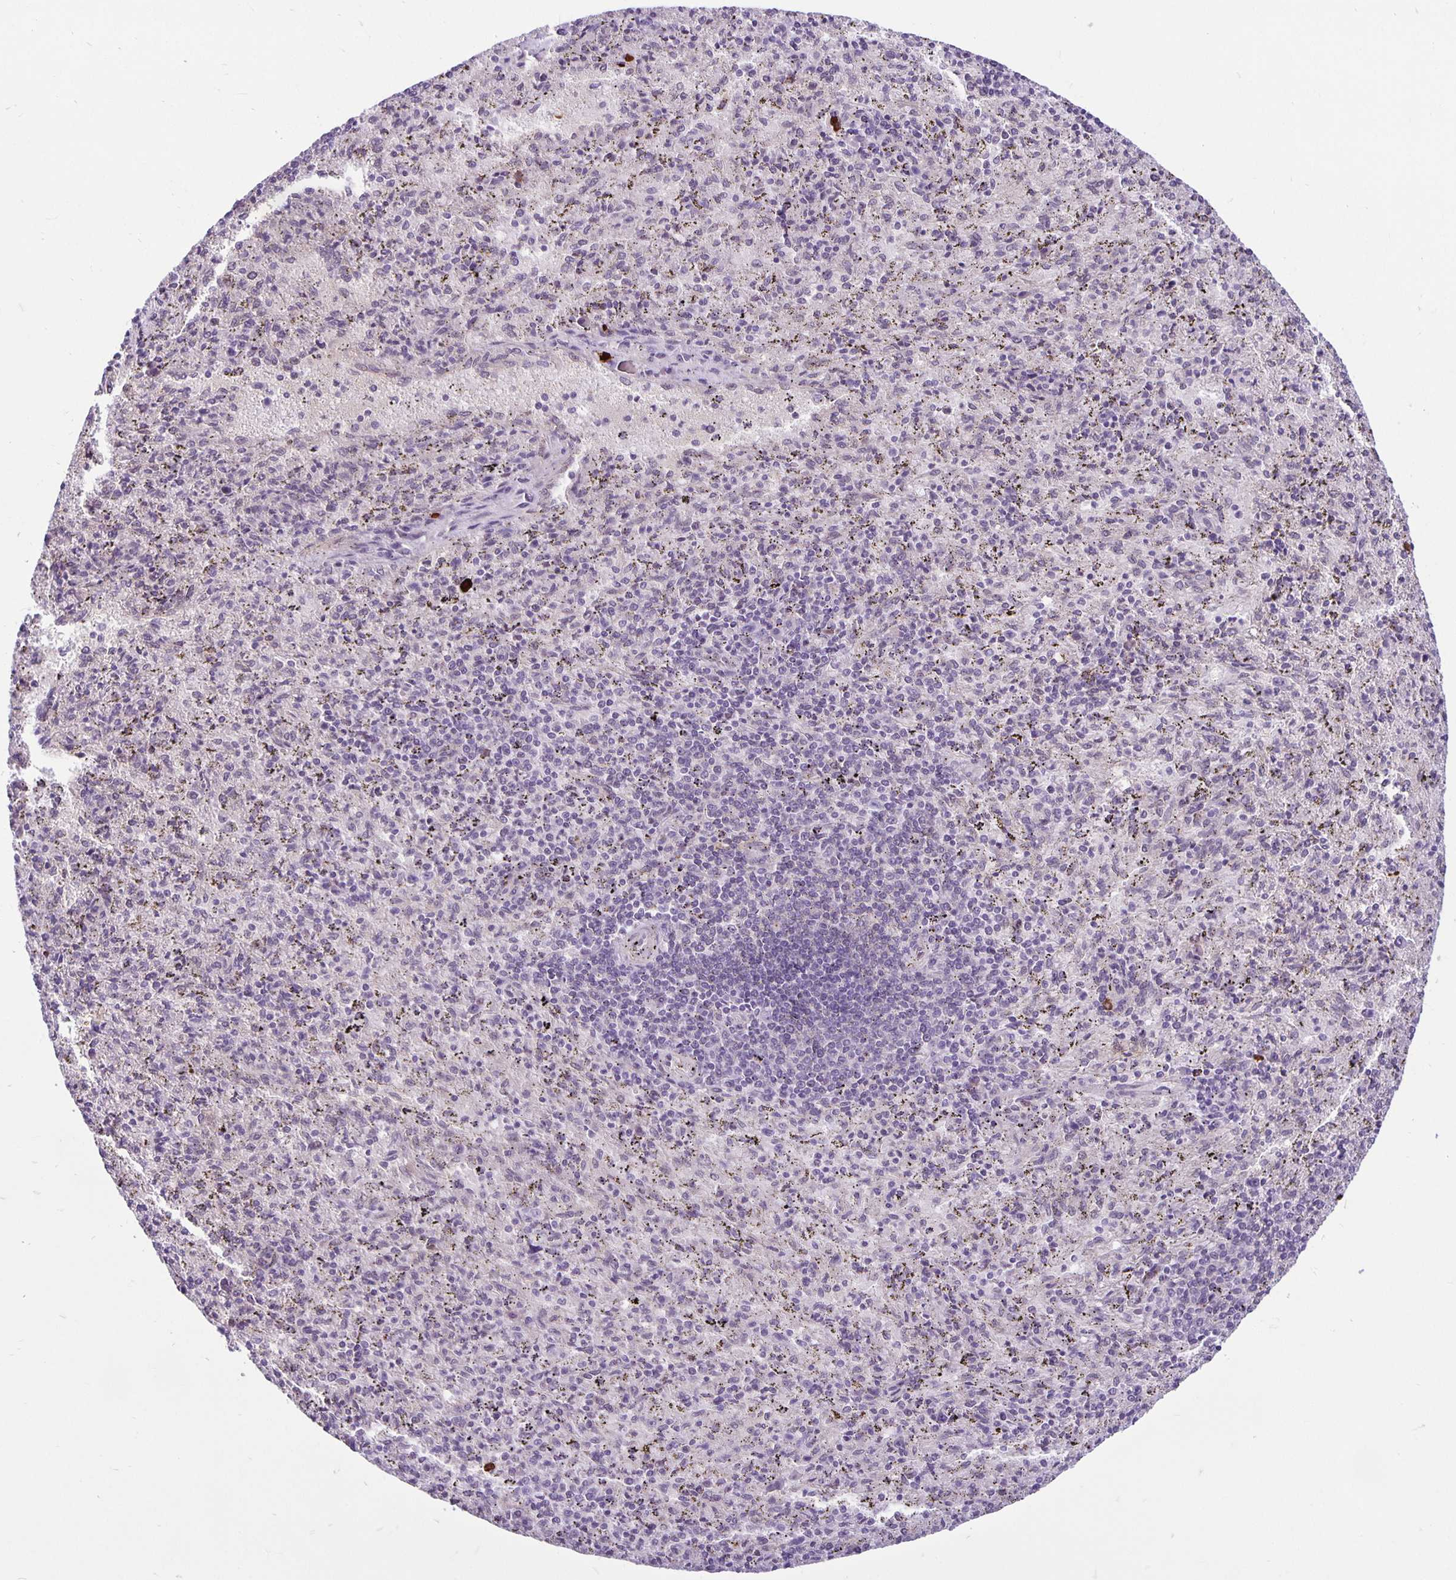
{"staining": {"intensity": "negative", "quantity": "none", "location": "none"}, "tissue": "spleen", "cell_type": "Cells in red pulp", "image_type": "normal", "snomed": [{"axis": "morphology", "description": "Normal tissue, NOS"}, {"axis": "topography", "description": "Spleen"}], "caption": "IHC micrograph of unremarkable human spleen stained for a protein (brown), which demonstrates no staining in cells in red pulp. (Stains: DAB IHC with hematoxylin counter stain, Microscopy: brightfield microscopy at high magnification).", "gene": "TAX1BP3", "patient": {"sex": "male", "age": 57}}